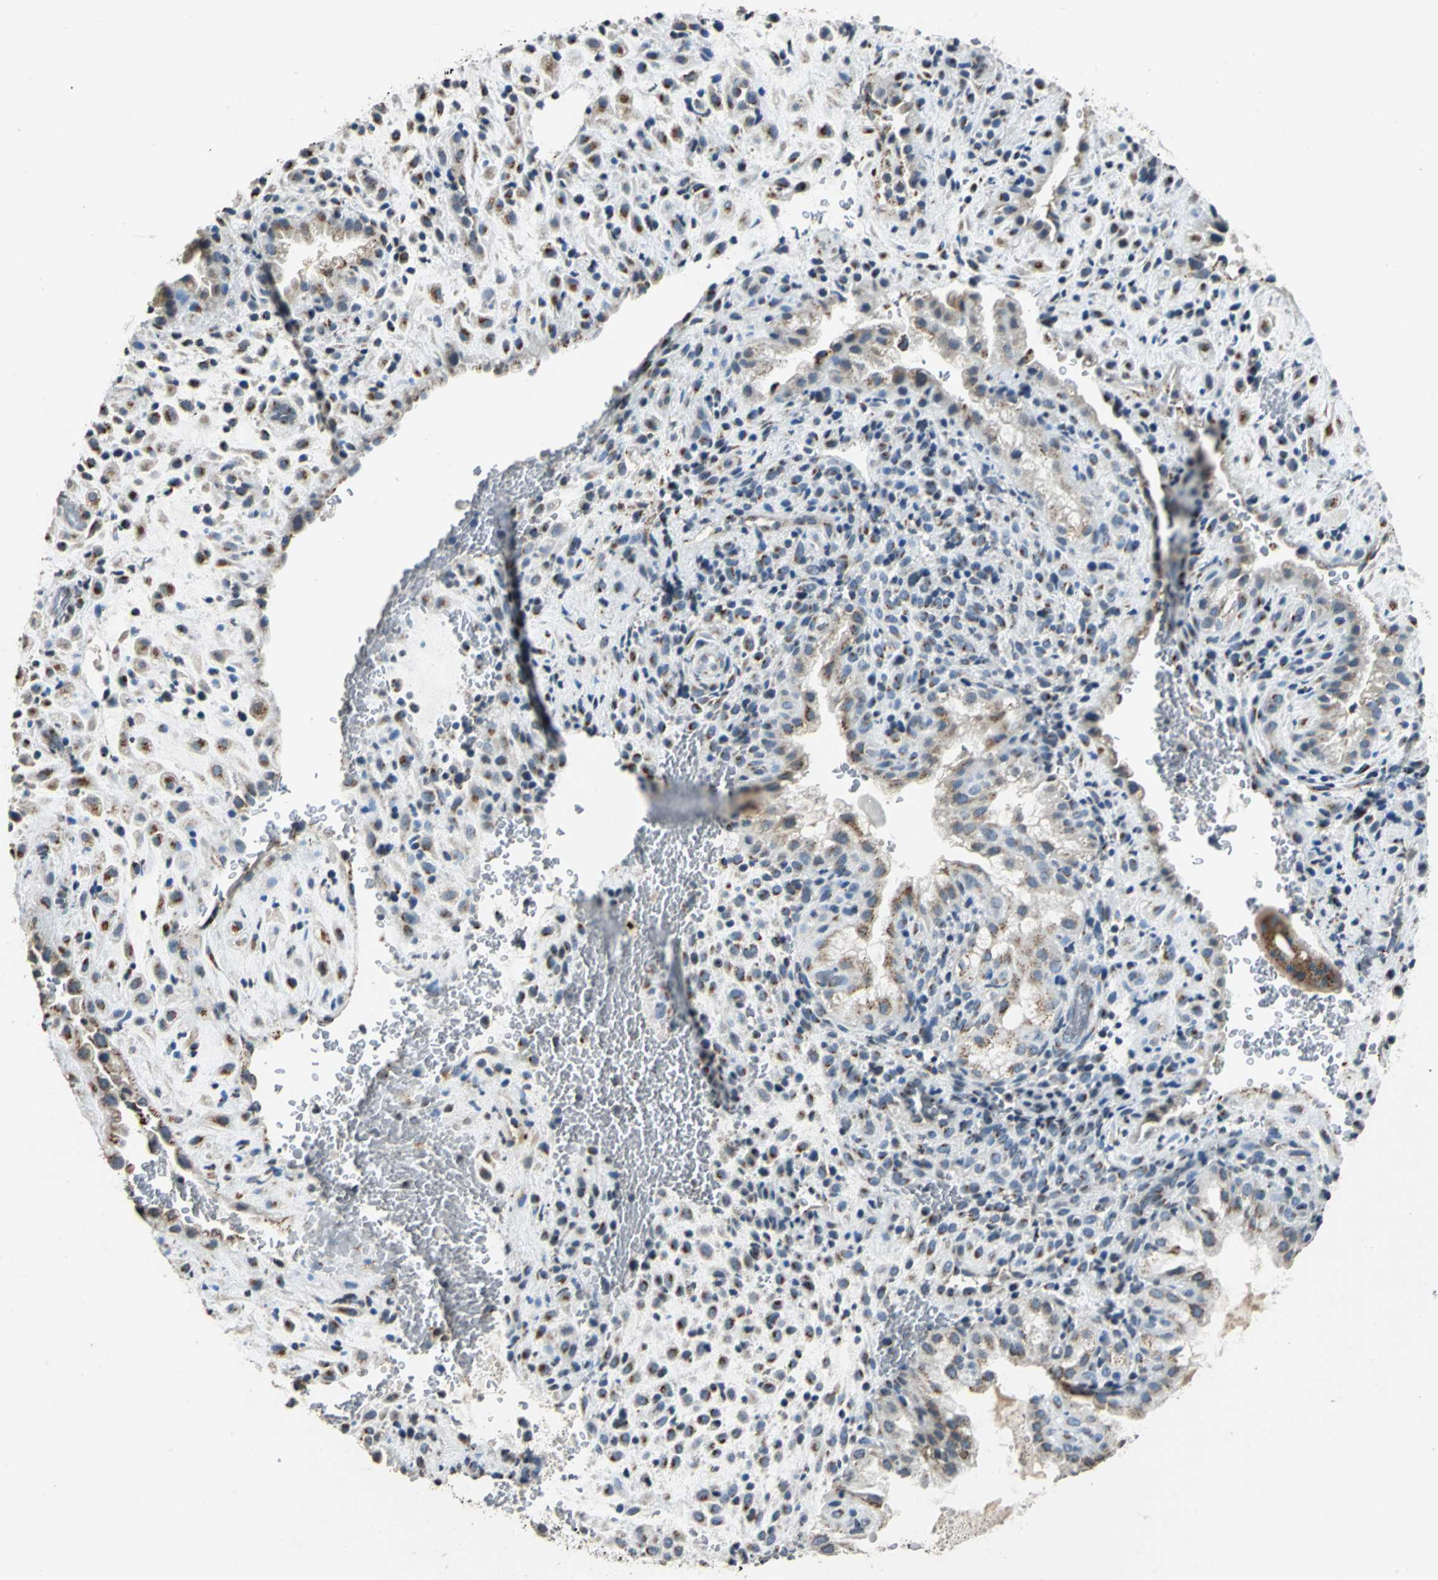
{"staining": {"intensity": "moderate", "quantity": "25%-75%", "location": "cytoplasmic/membranous"}, "tissue": "placenta", "cell_type": "Decidual cells", "image_type": "normal", "snomed": [{"axis": "morphology", "description": "Normal tissue, NOS"}, {"axis": "topography", "description": "Placenta"}], "caption": "Decidual cells exhibit medium levels of moderate cytoplasmic/membranous expression in about 25%-75% of cells in benign human placenta.", "gene": "TMEM115", "patient": {"sex": "female", "age": 35}}